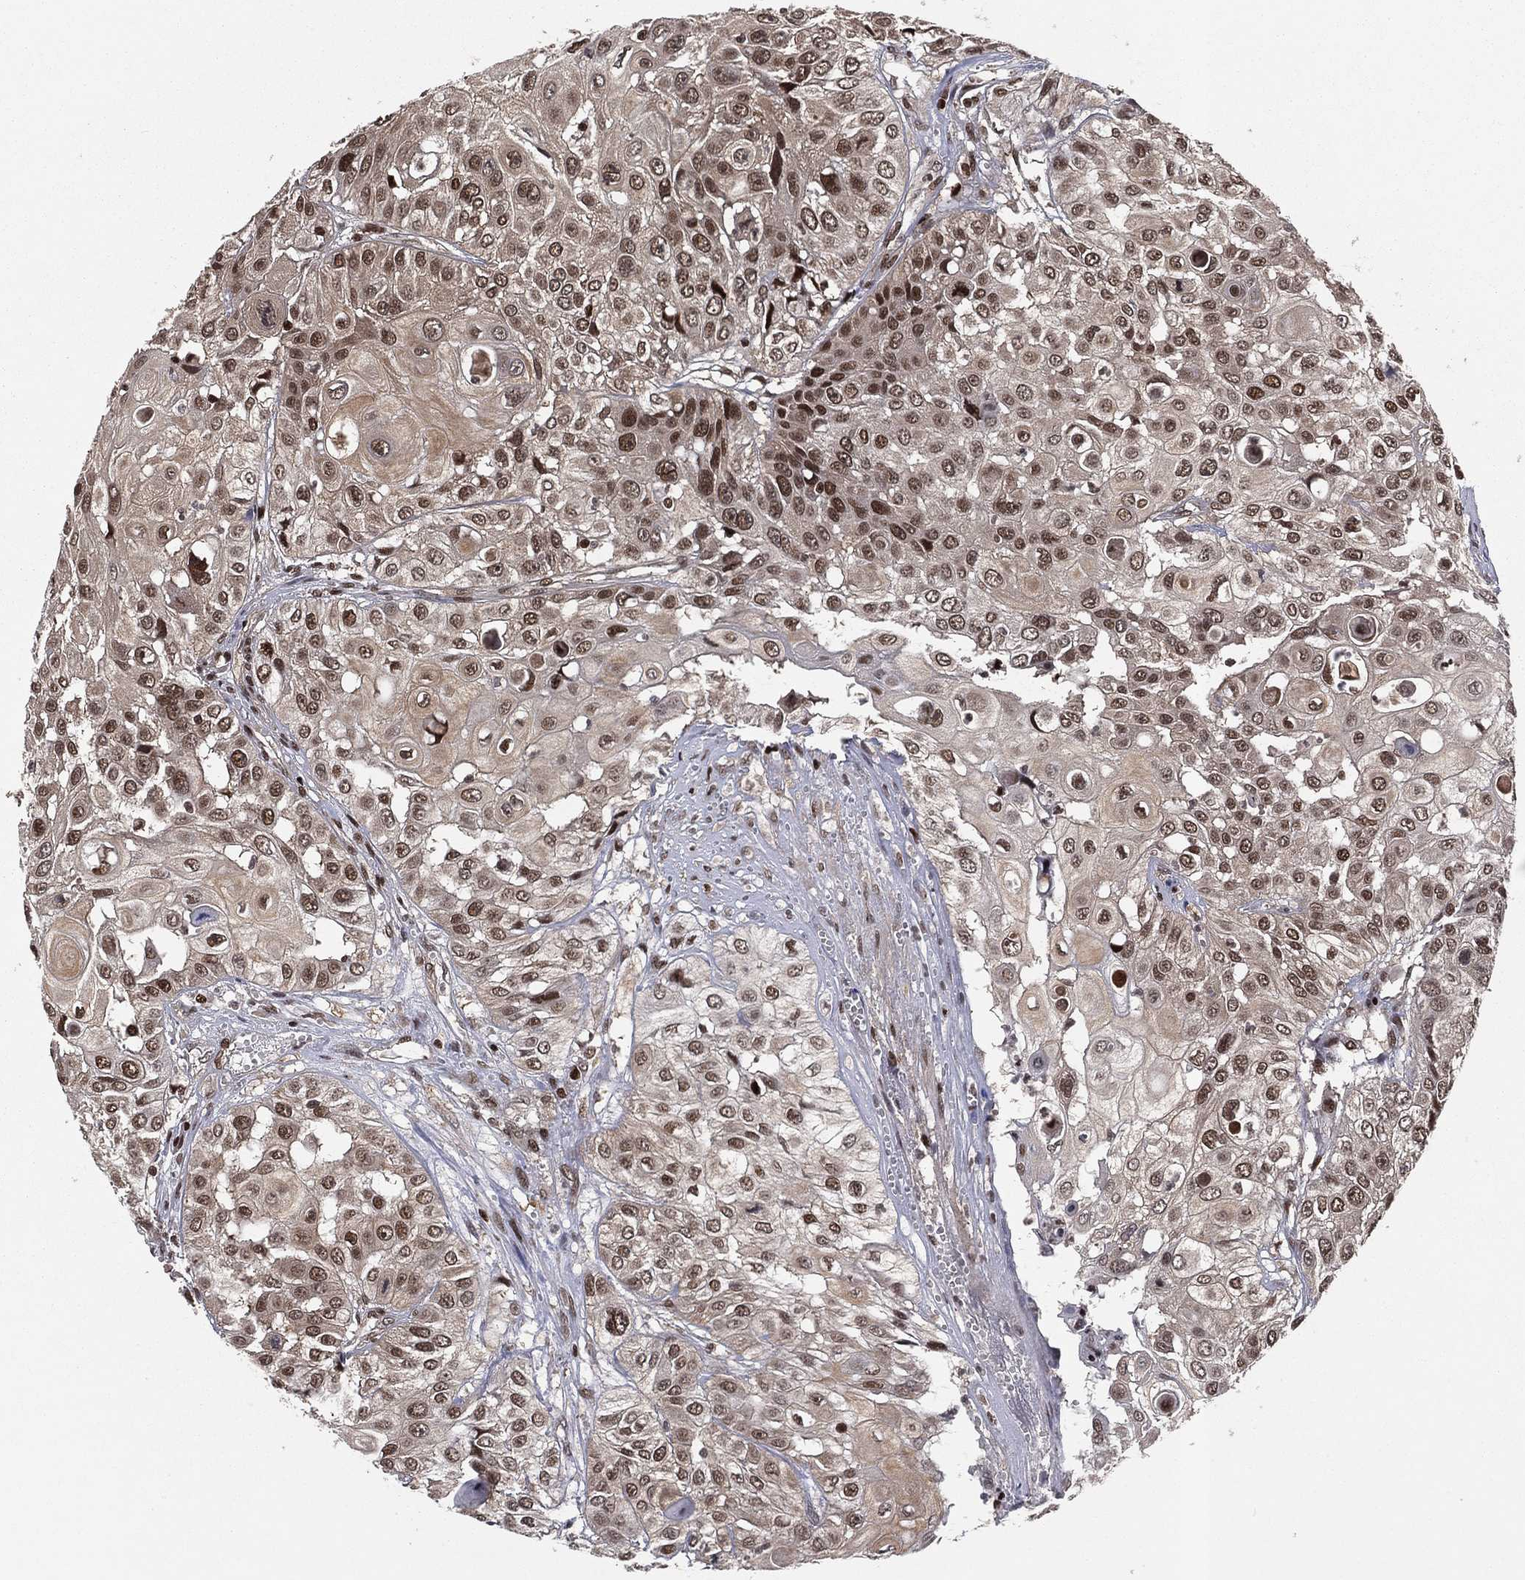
{"staining": {"intensity": "strong", "quantity": "25%-75%", "location": "nuclear"}, "tissue": "urothelial cancer", "cell_type": "Tumor cells", "image_type": "cancer", "snomed": [{"axis": "morphology", "description": "Urothelial carcinoma, High grade"}, {"axis": "topography", "description": "Urinary bladder"}], "caption": "Immunohistochemical staining of urothelial cancer displays strong nuclear protein expression in approximately 25%-75% of tumor cells.", "gene": "PSMA1", "patient": {"sex": "female", "age": 79}}